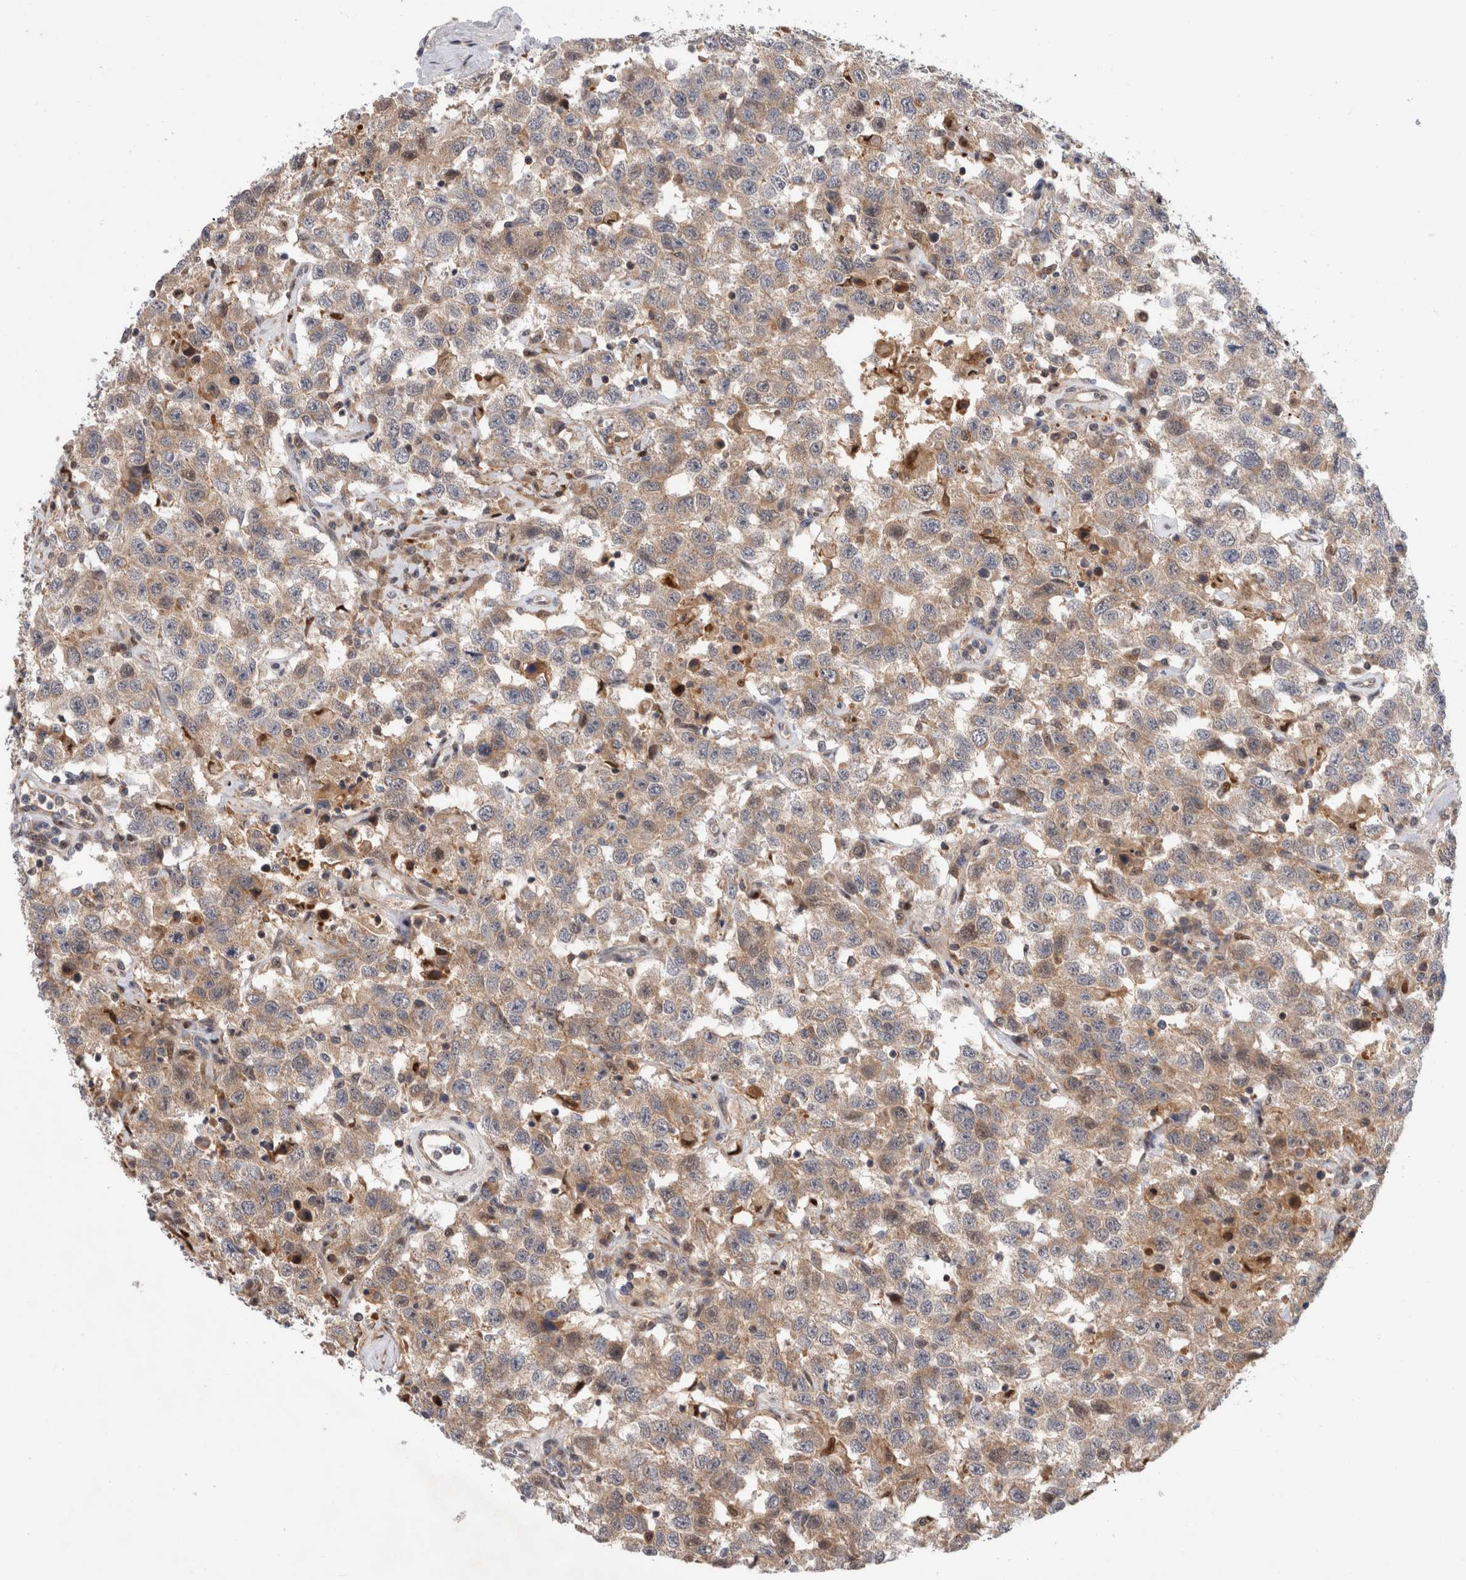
{"staining": {"intensity": "weak", "quantity": ">75%", "location": "cytoplasmic/membranous"}, "tissue": "testis cancer", "cell_type": "Tumor cells", "image_type": "cancer", "snomed": [{"axis": "morphology", "description": "Seminoma, NOS"}, {"axis": "topography", "description": "Testis"}], "caption": "Weak cytoplasmic/membranous protein staining is seen in approximately >75% of tumor cells in testis cancer (seminoma).", "gene": "MRPL37", "patient": {"sex": "male", "age": 41}}